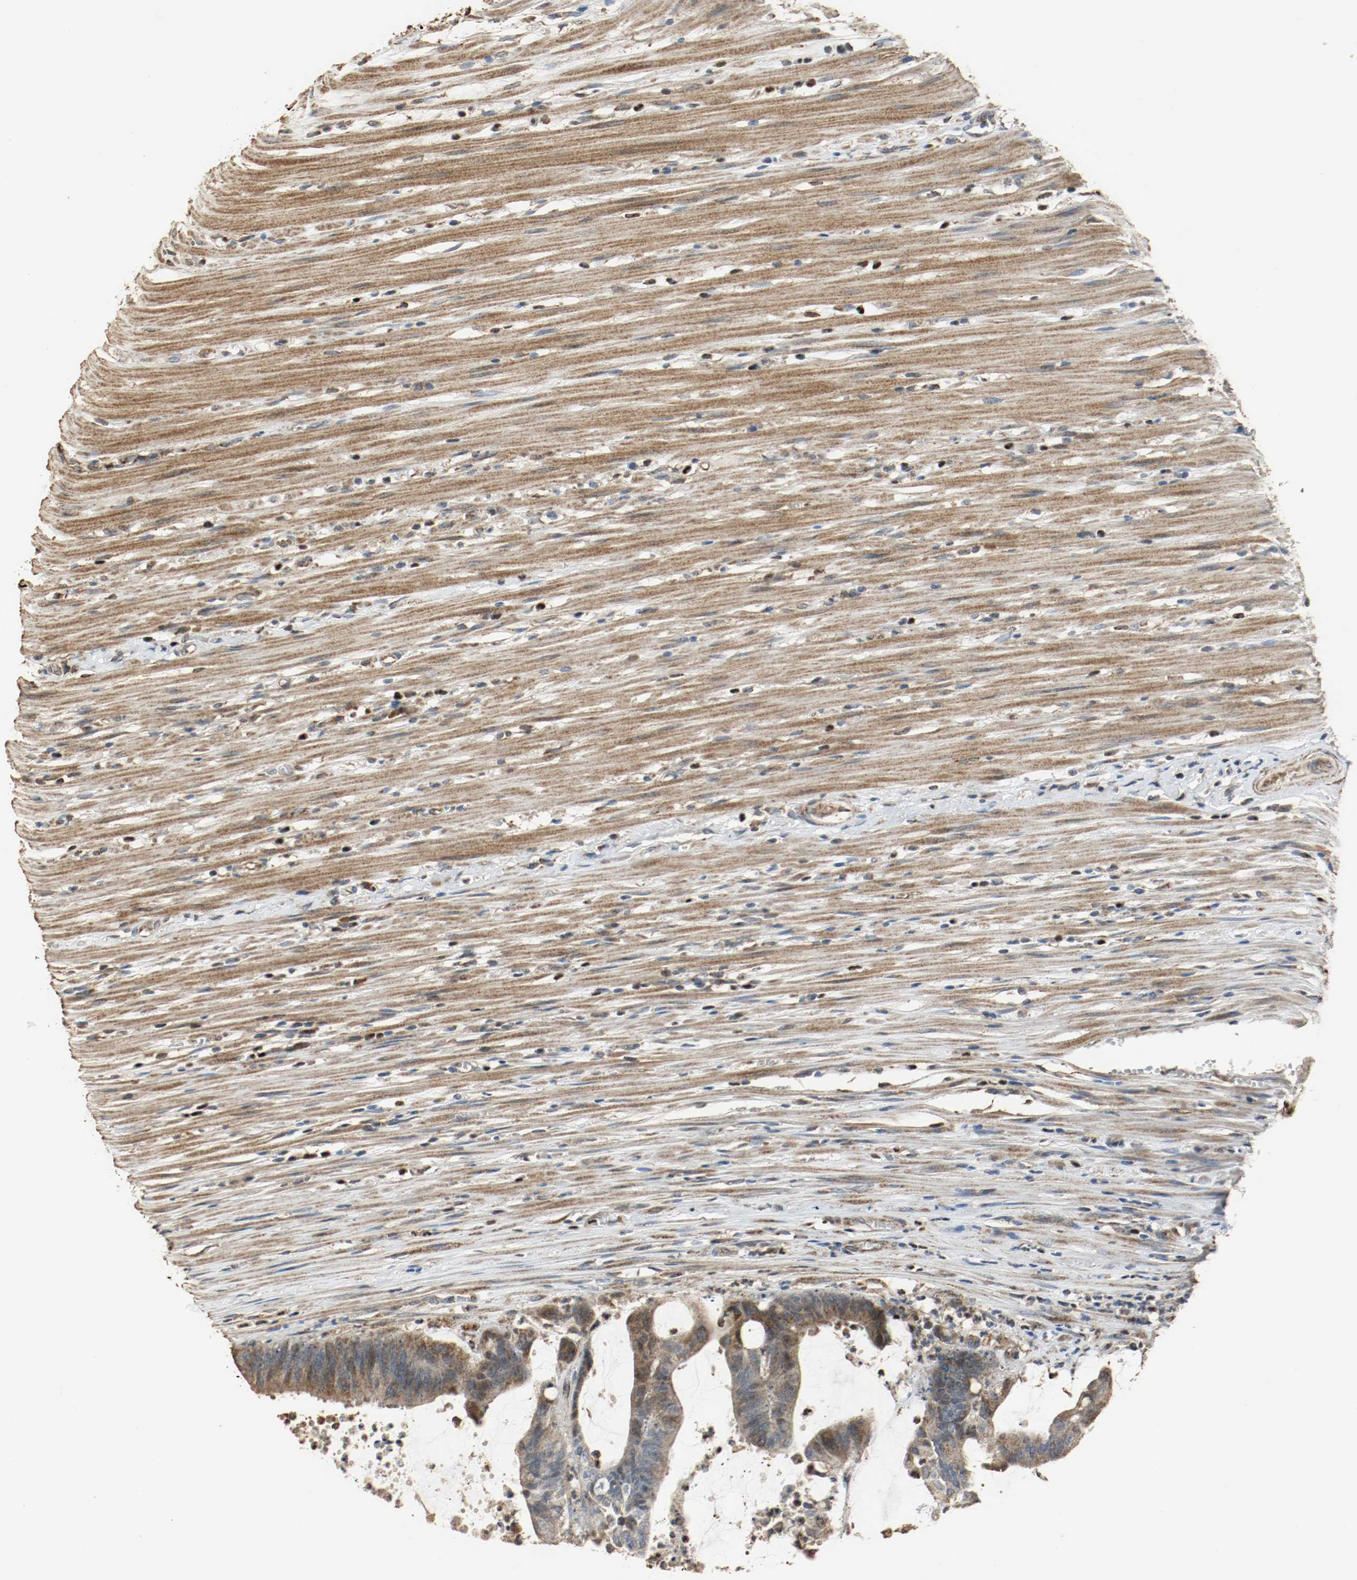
{"staining": {"intensity": "strong", "quantity": ">75%", "location": "cytoplasmic/membranous"}, "tissue": "colorectal cancer", "cell_type": "Tumor cells", "image_type": "cancer", "snomed": [{"axis": "morphology", "description": "Adenocarcinoma, NOS"}, {"axis": "topography", "description": "Rectum"}], "caption": "Protein staining shows strong cytoplasmic/membranous staining in approximately >75% of tumor cells in adenocarcinoma (colorectal).", "gene": "ALDH4A1", "patient": {"sex": "female", "age": 66}}